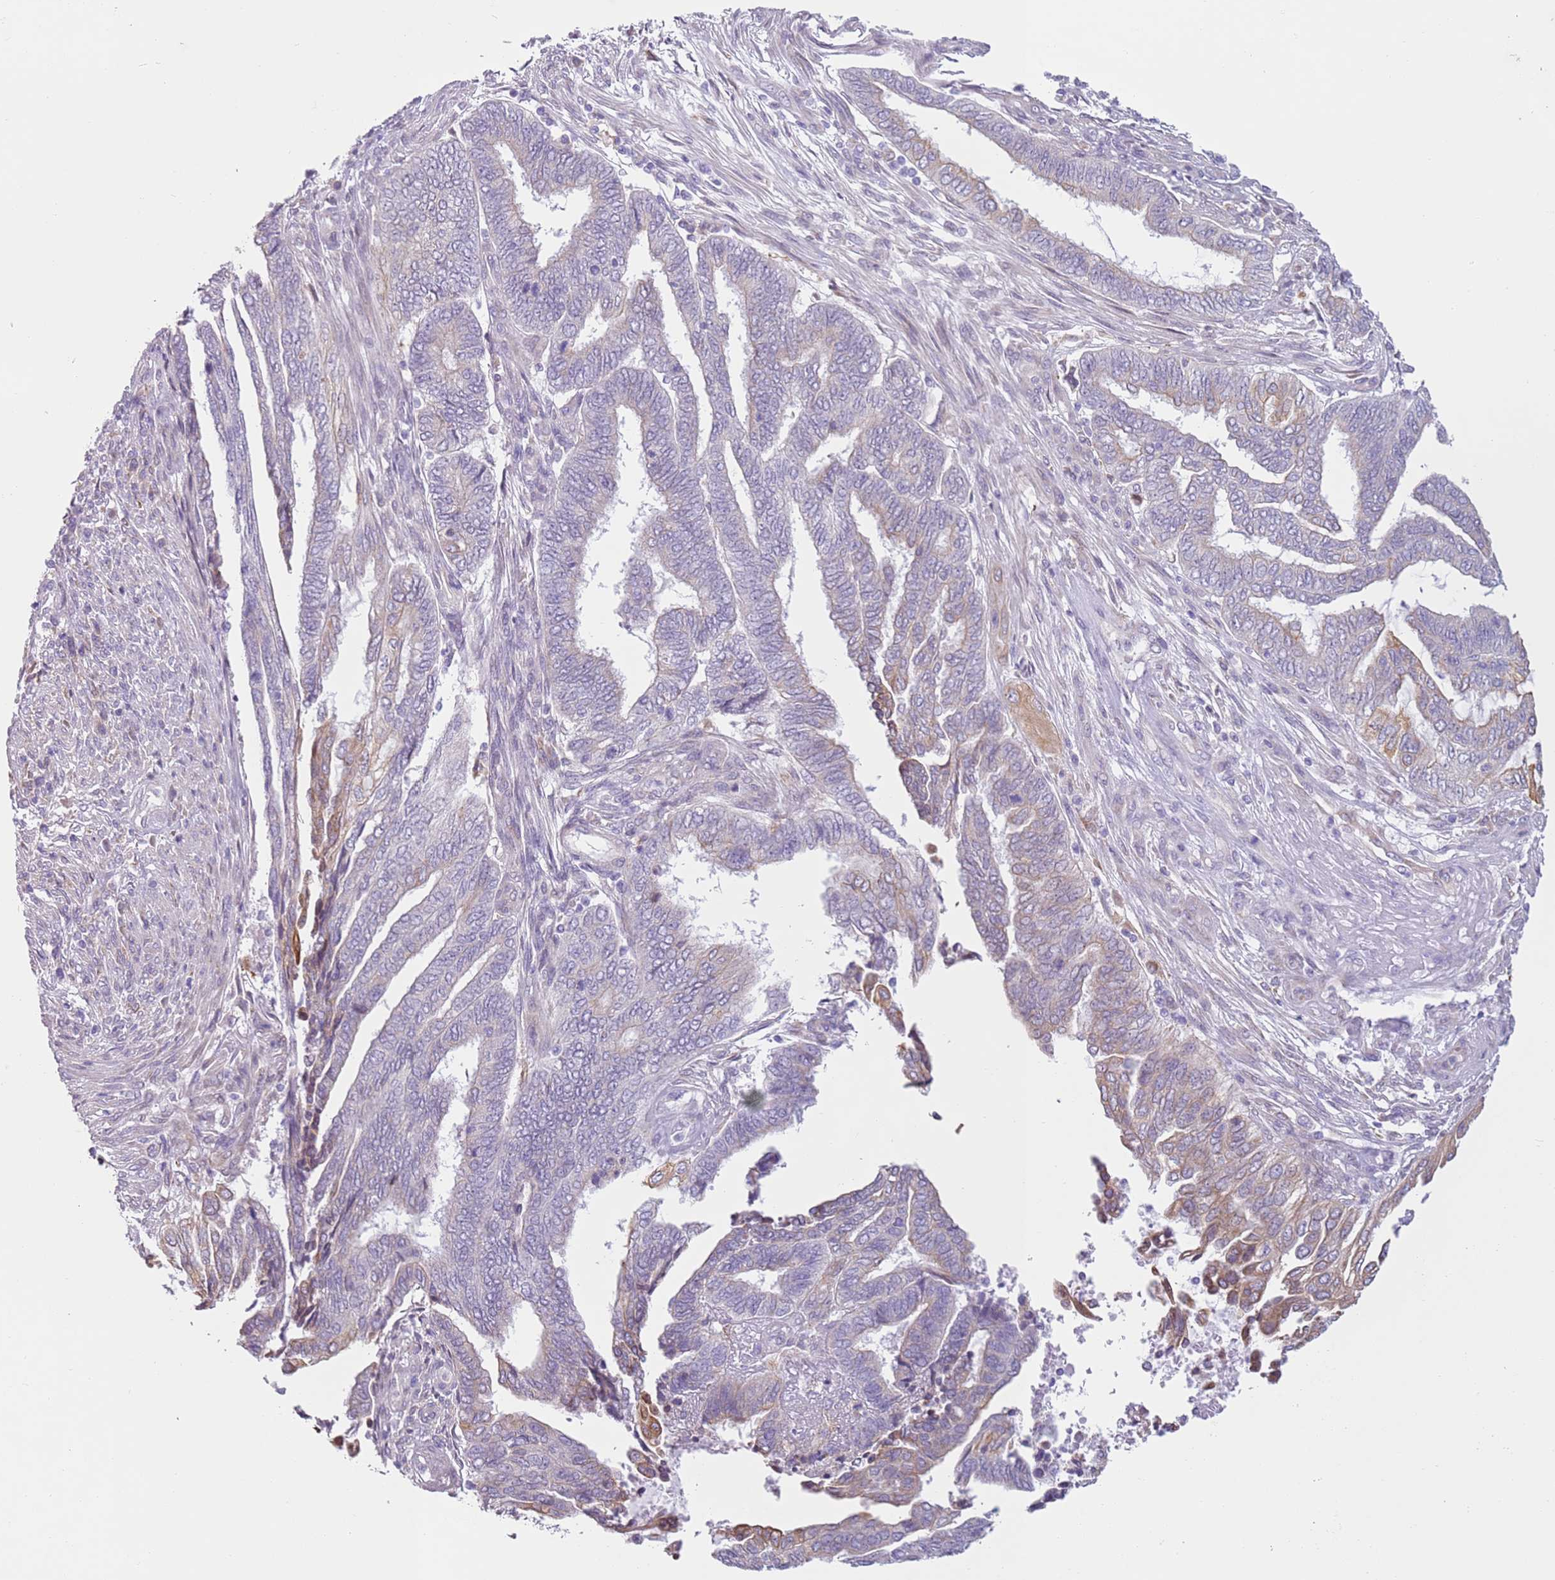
{"staining": {"intensity": "weak", "quantity": "<25%", "location": "cytoplasmic/membranous"}, "tissue": "endometrial cancer", "cell_type": "Tumor cells", "image_type": "cancer", "snomed": [{"axis": "morphology", "description": "Adenocarcinoma, NOS"}, {"axis": "topography", "description": "Uterus"}, {"axis": "topography", "description": "Endometrium"}], "caption": "Immunohistochemistry micrograph of neoplastic tissue: human adenocarcinoma (endometrial) stained with DAB (3,3'-diaminobenzidine) shows no significant protein positivity in tumor cells. (Stains: DAB IHC with hematoxylin counter stain, Microscopy: brightfield microscopy at high magnification).", "gene": "OAF", "patient": {"sex": "female", "age": 70}}